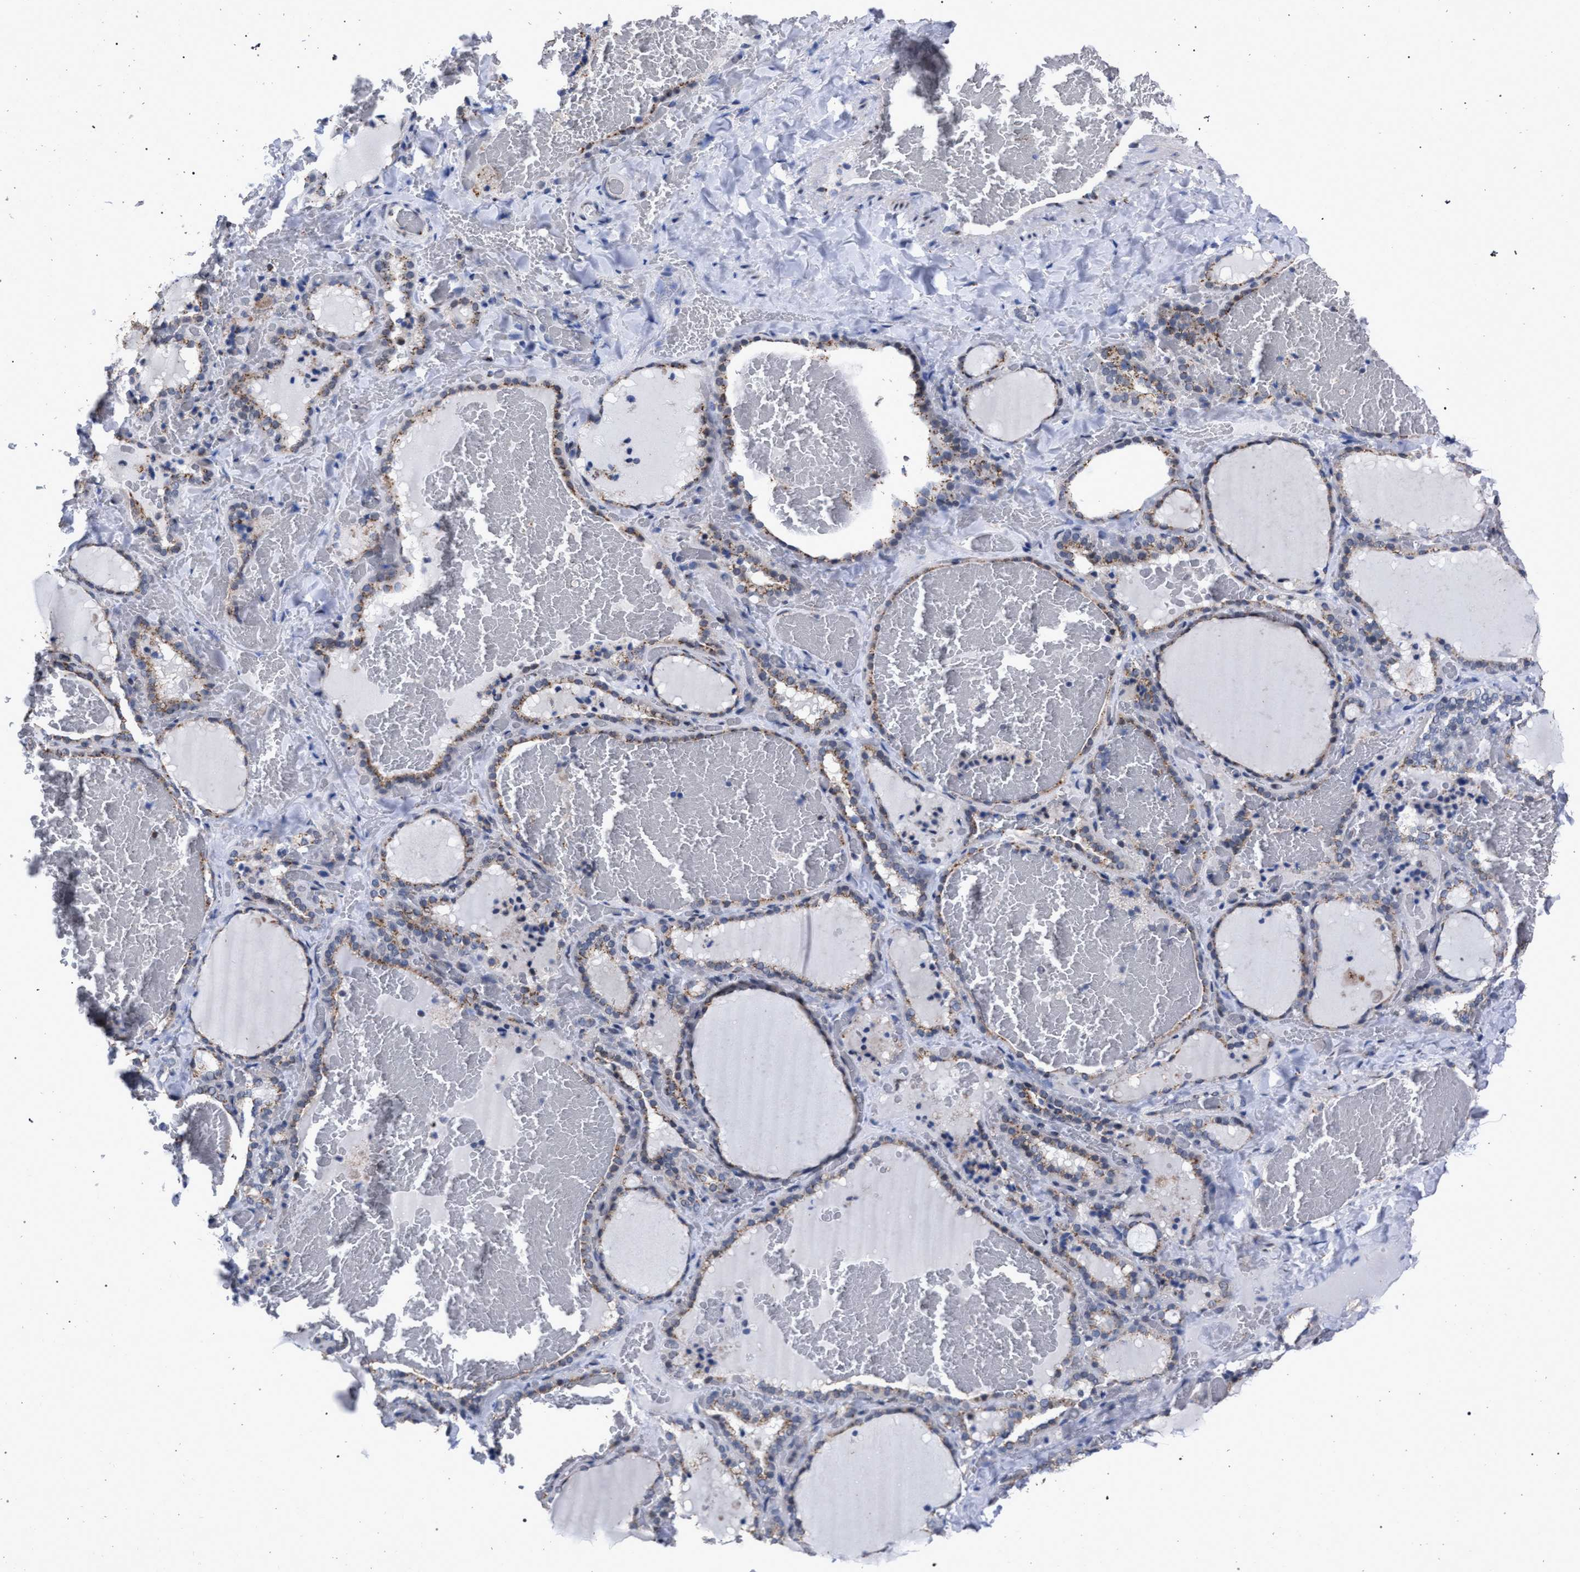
{"staining": {"intensity": "moderate", "quantity": ">75%", "location": "cytoplasmic/membranous"}, "tissue": "thyroid gland", "cell_type": "Glandular cells", "image_type": "normal", "snomed": [{"axis": "morphology", "description": "Normal tissue, NOS"}, {"axis": "topography", "description": "Thyroid gland"}], "caption": "Thyroid gland stained with a brown dye reveals moderate cytoplasmic/membranous positive expression in about >75% of glandular cells.", "gene": "GOLGA2", "patient": {"sex": "female", "age": 22}}